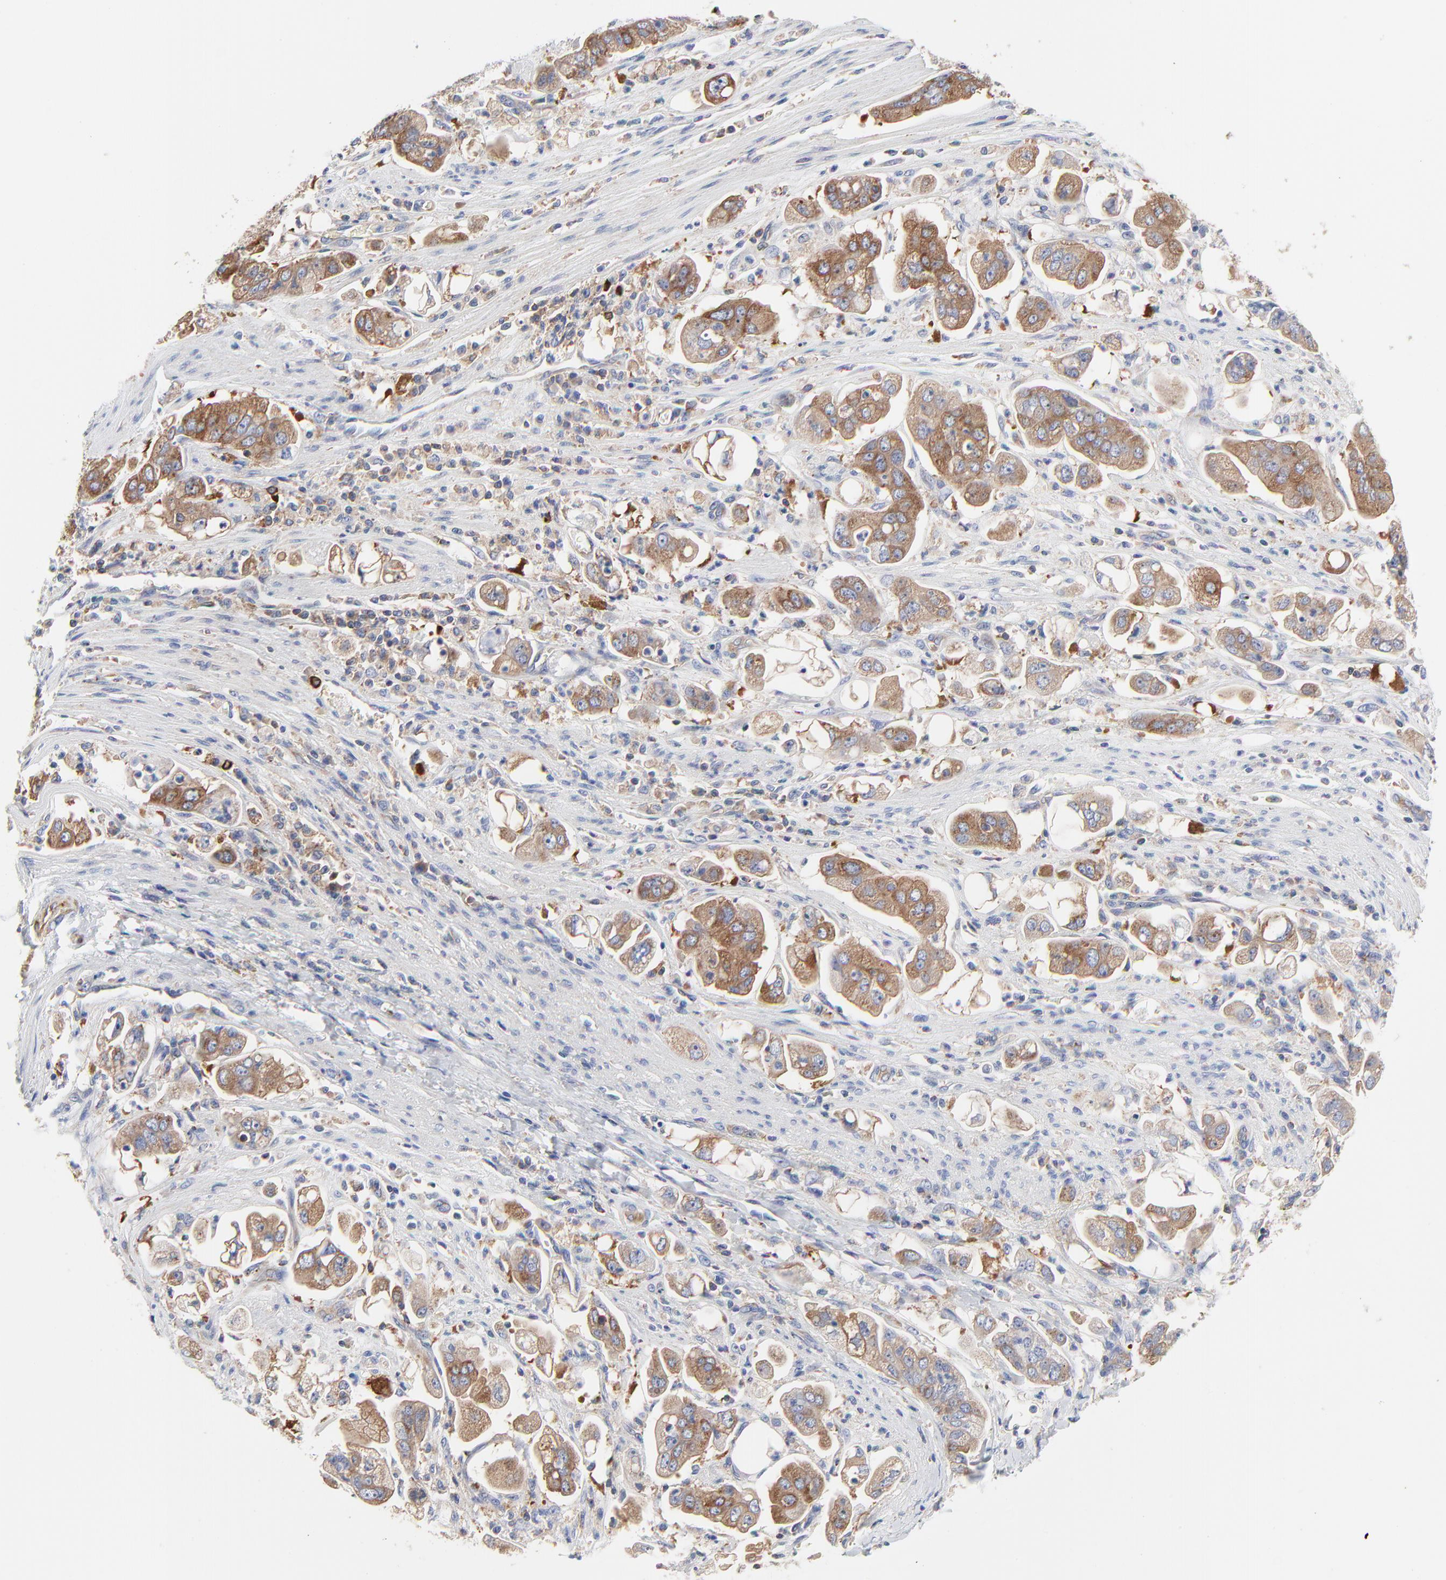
{"staining": {"intensity": "moderate", "quantity": ">75%", "location": "cytoplasmic/membranous"}, "tissue": "stomach cancer", "cell_type": "Tumor cells", "image_type": "cancer", "snomed": [{"axis": "morphology", "description": "Adenocarcinoma, NOS"}, {"axis": "topography", "description": "Stomach"}], "caption": "IHC (DAB) staining of human adenocarcinoma (stomach) shows moderate cytoplasmic/membranous protein positivity in about >75% of tumor cells. Using DAB (brown) and hematoxylin (blue) stains, captured at high magnification using brightfield microscopy.", "gene": "CD2AP", "patient": {"sex": "male", "age": 62}}